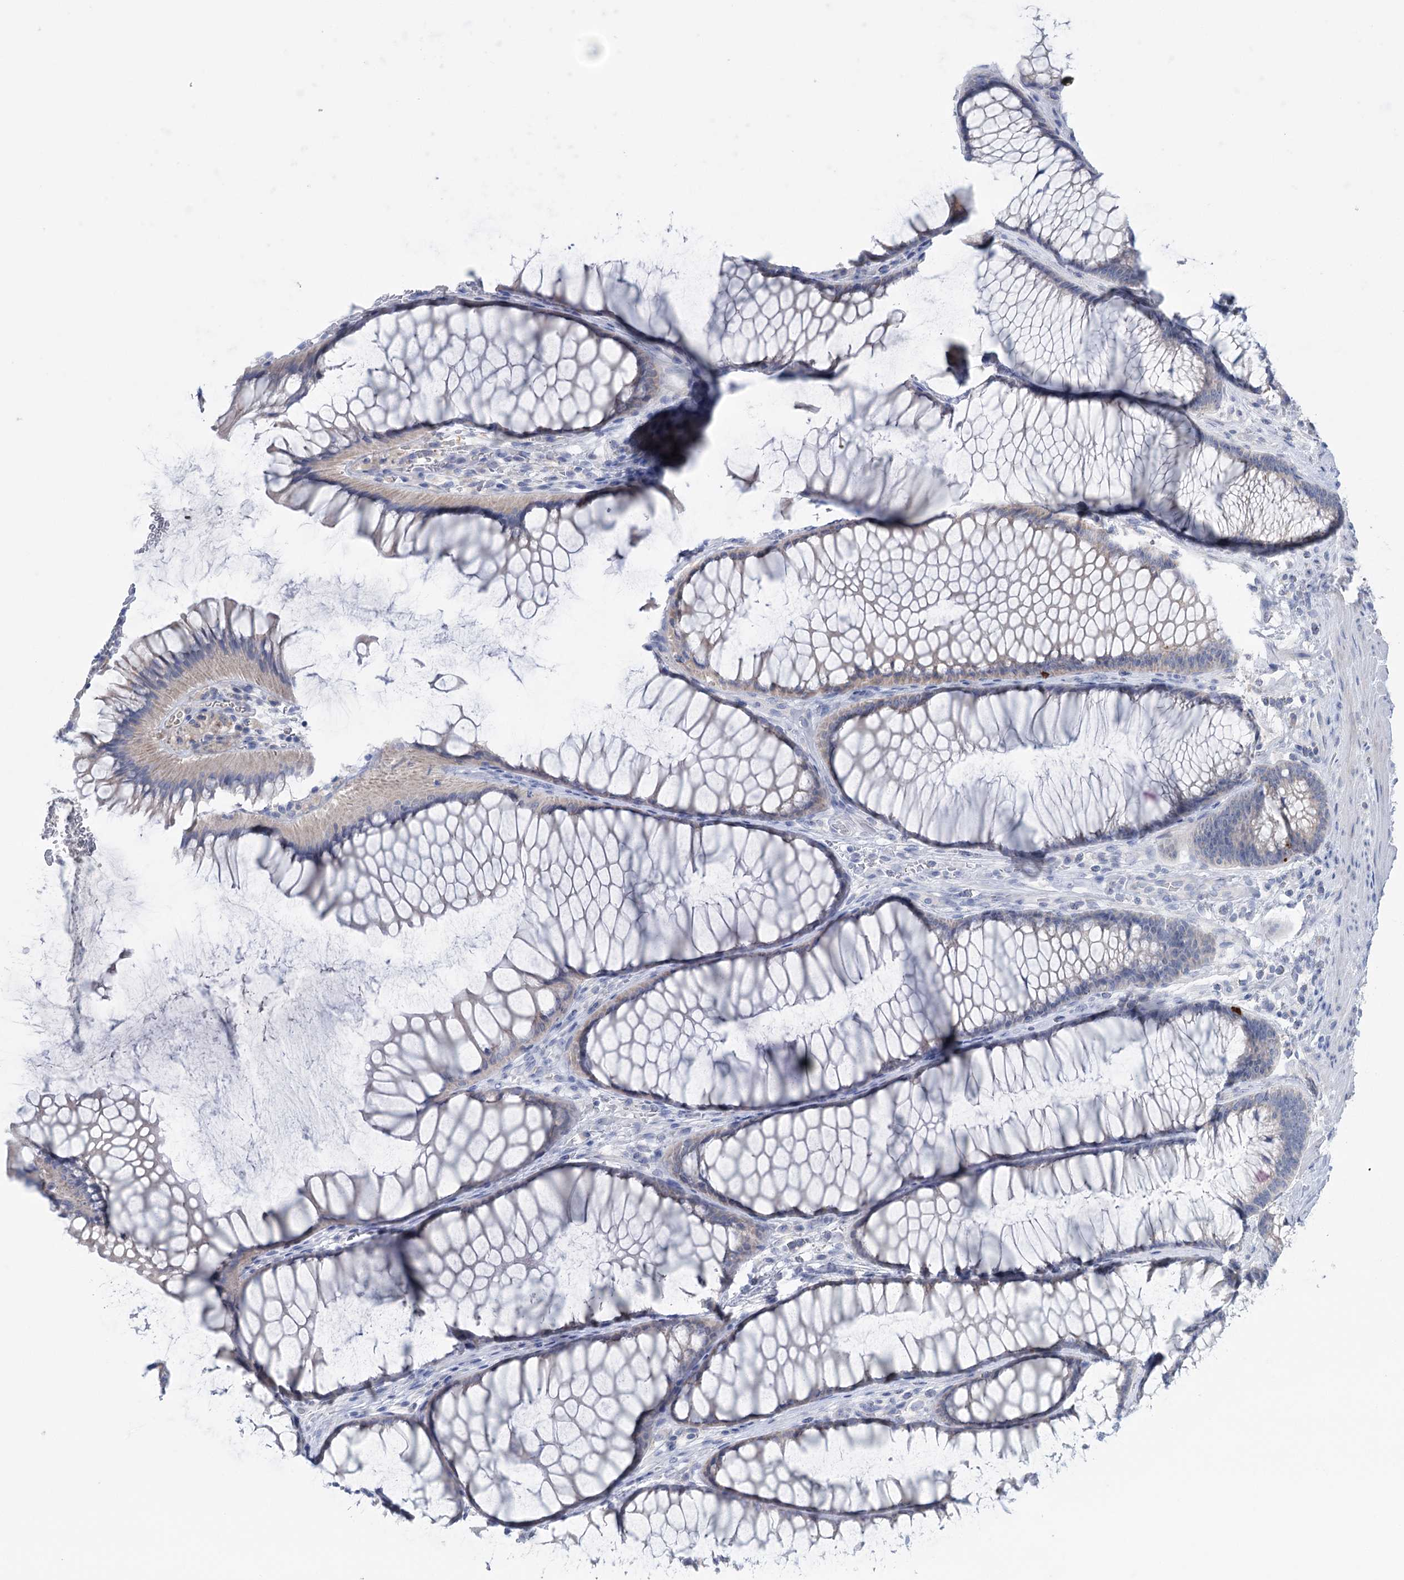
{"staining": {"intensity": "negative", "quantity": "none", "location": "none"}, "tissue": "colon", "cell_type": "Endothelial cells", "image_type": "normal", "snomed": [{"axis": "morphology", "description": "Normal tissue, NOS"}, {"axis": "topography", "description": "Colon"}], "caption": "Immunohistochemistry (IHC) of normal human colon shows no expression in endothelial cells. The staining was performed using DAB (3,3'-diaminobenzidine) to visualize the protein expression in brown, while the nuclei were stained in blue with hematoxylin (Magnification: 20x).", "gene": "MTCH2", "patient": {"sex": "female", "age": 82}}